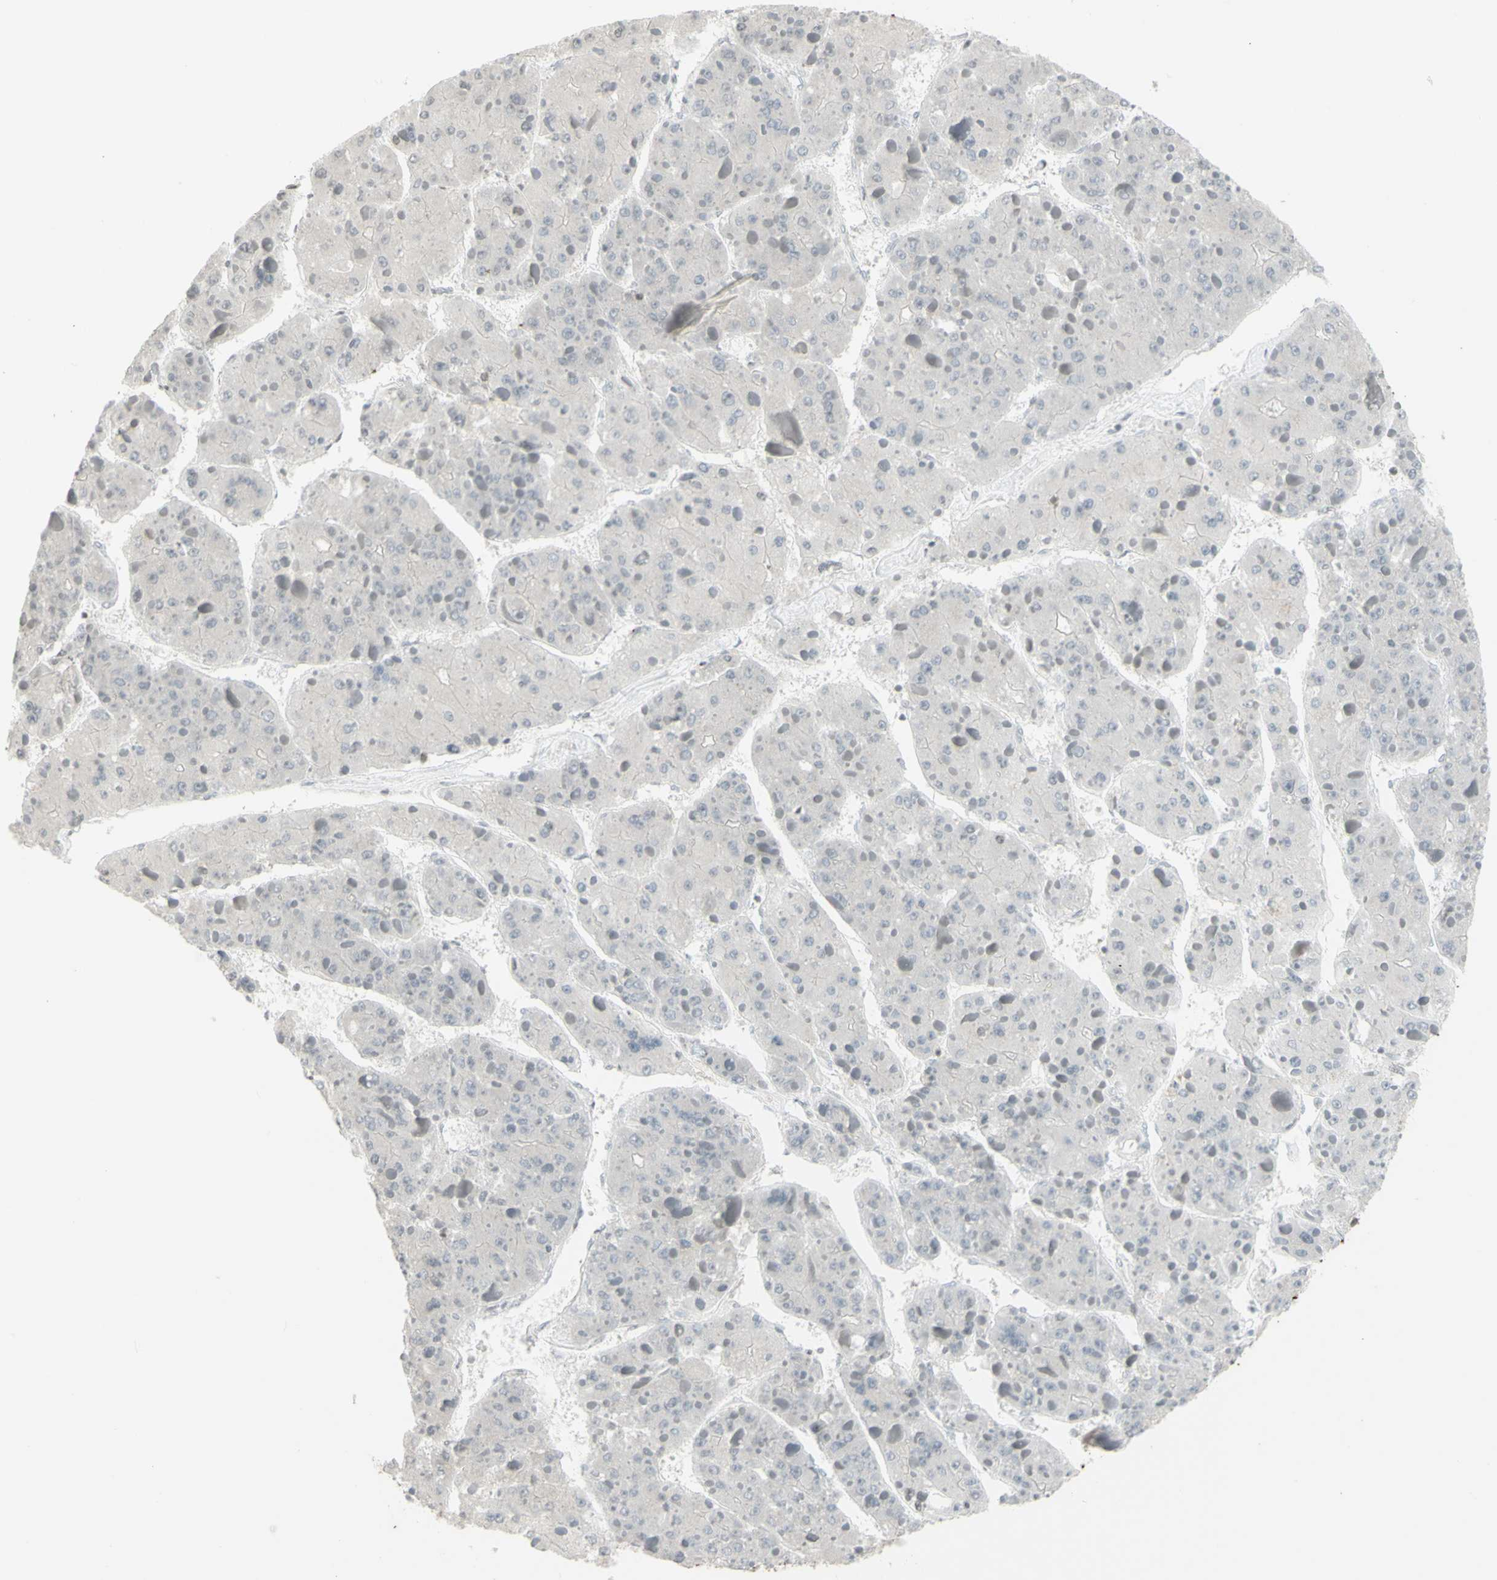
{"staining": {"intensity": "negative", "quantity": "none", "location": "none"}, "tissue": "liver cancer", "cell_type": "Tumor cells", "image_type": "cancer", "snomed": [{"axis": "morphology", "description": "Carcinoma, Hepatocellular, NOS"}, {"axis": "topography", "description": "Liver"}], "caption": "Liver cancer was stained to show a protein in brown. There is no significant staining in tumor cells.", "gene": "MUC5AC", "patient": {"sex": "female", "age": 73}}